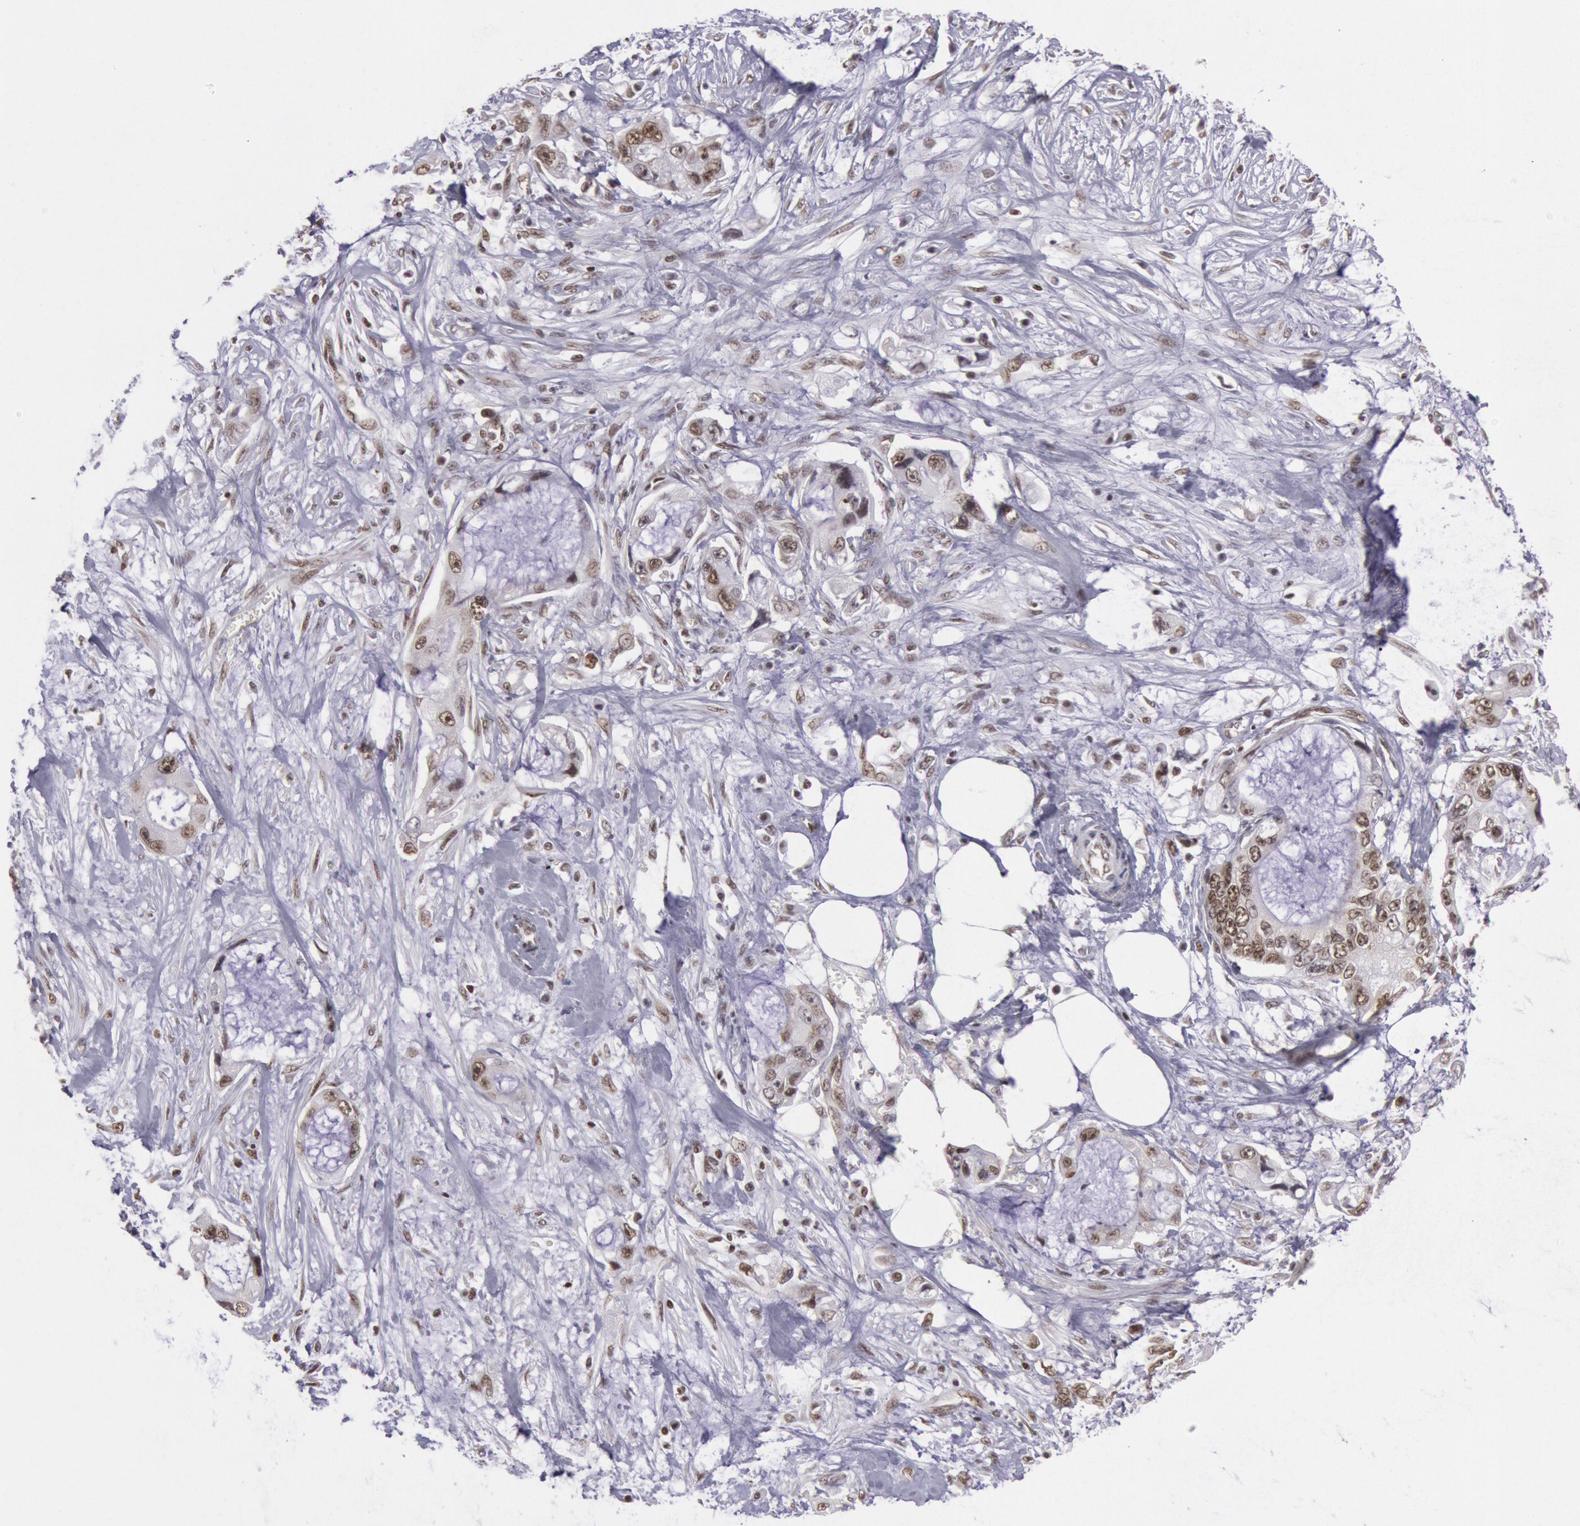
{"staining": {"intensity": "moderate", "quantity": ">75%", "location": "nuclear"}, "tissue": "pancreatic cancer", "cell_type": "Tumor cells", "image_type": "cancer", "snomed": [{"axis": "morphology", "description": "Adenocarcinoma, NOS"}, {"axis": "topography", "description": "Pancreas"}, {"axis": "topography", "description": "Stomach, upper"}], "caption": "An immunohistochemistry (IHC) histopathology image of tumor tissue is shown. Protein staining in brown labels moderate nuclear positivity in pancreatic adenocarcinoma within tumor cells.", "gene": "NKAP", "patient": {"sex": "male", "age": 77}}